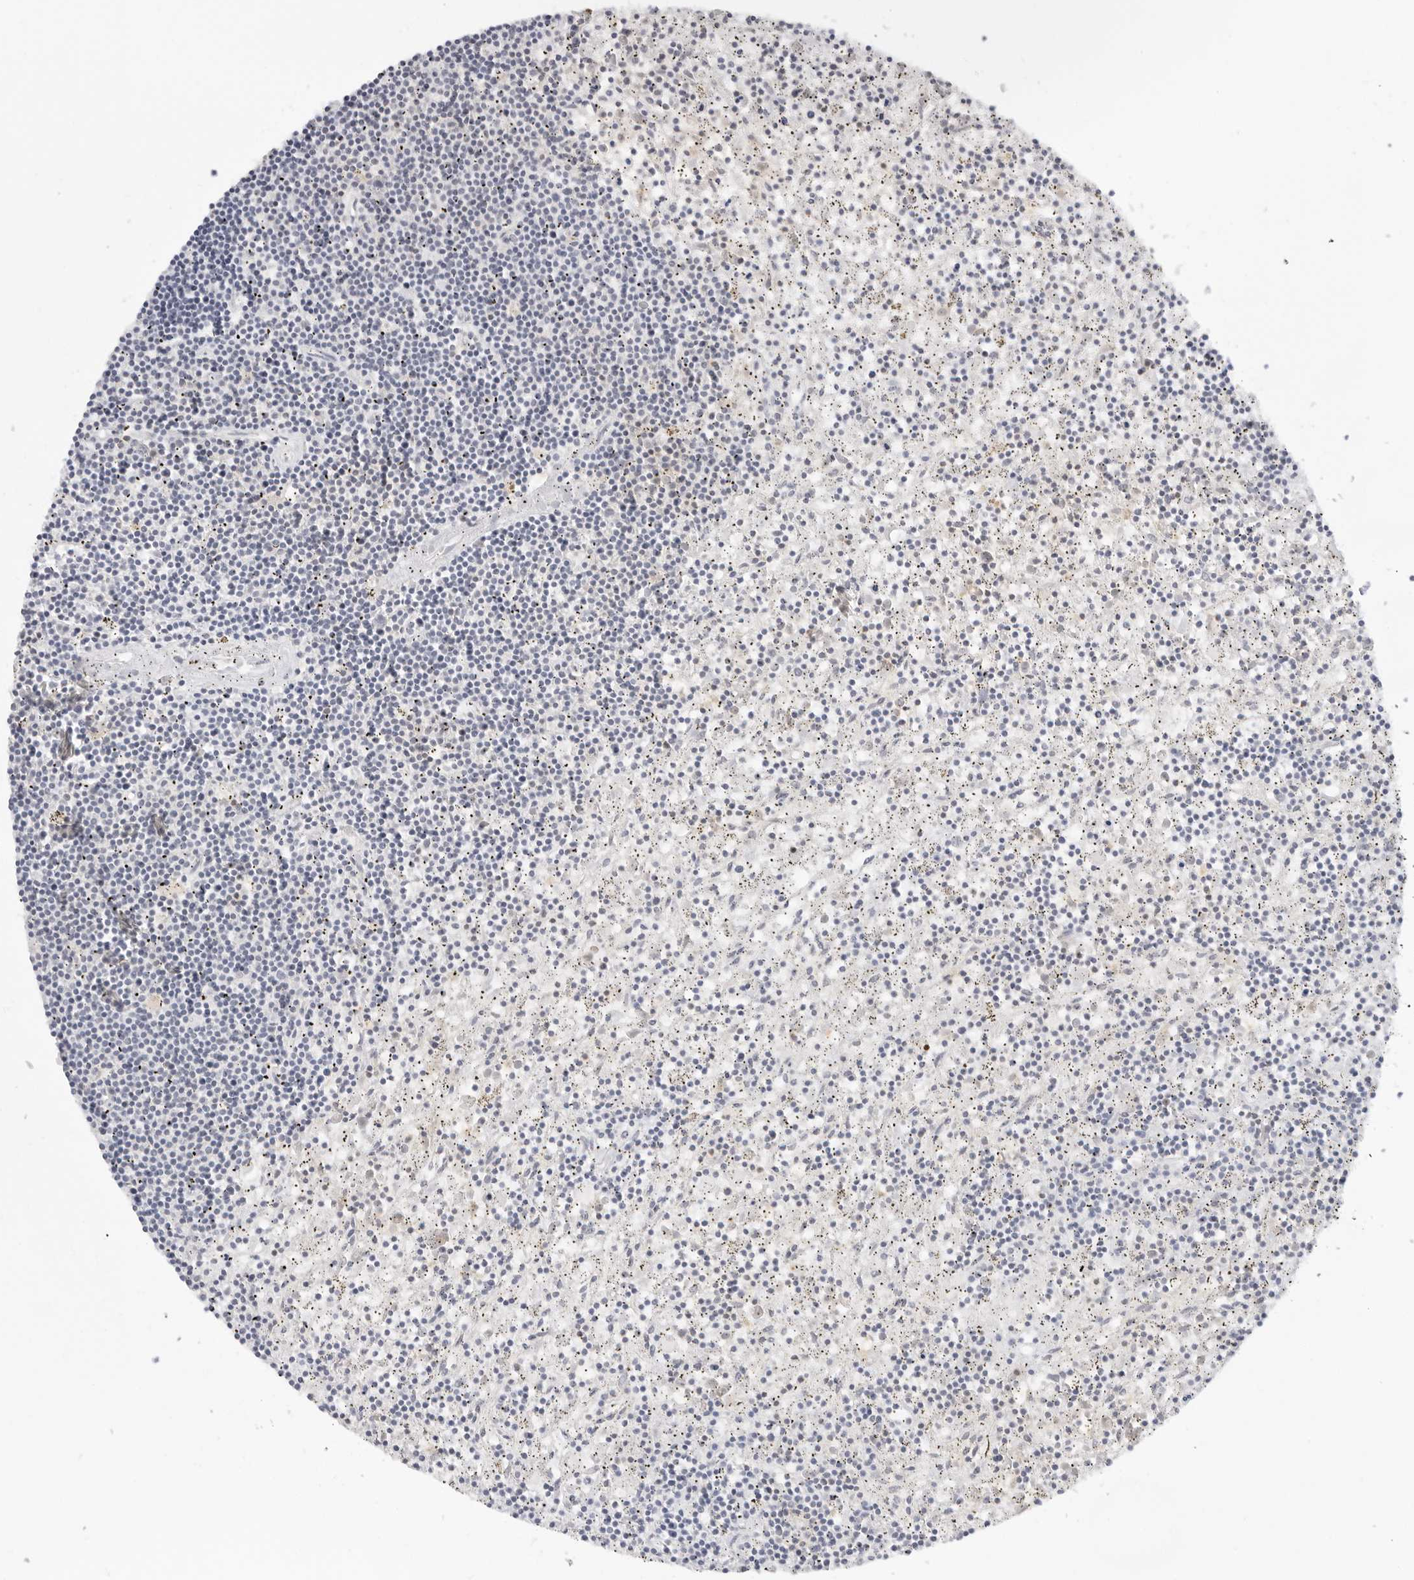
{"staining": {"intensity": "negative", "quantity": "none", "location": "none"}, "tissue": "lymphoma", "cell_type": "Tumor cells", "image_type": "cancer", "snomed": [{"axis": "morphology", "description": "Malignant lymphoma, non-Hodgkin's type, Low grade"}, {"axis": "topography", "description": "Spleen"}], "caption": "High magnification brightfield microscopy of low-grade malignant lymphoma, non-Hodgkin's type stained with DAB (3,3'-diaminobenzidine) (brown) and counterstained with hematoxylin (blue): tumor cells show no significant staining.", "gene": "TNFRSF14", "patient": {"sex": "male", "age": 76}}